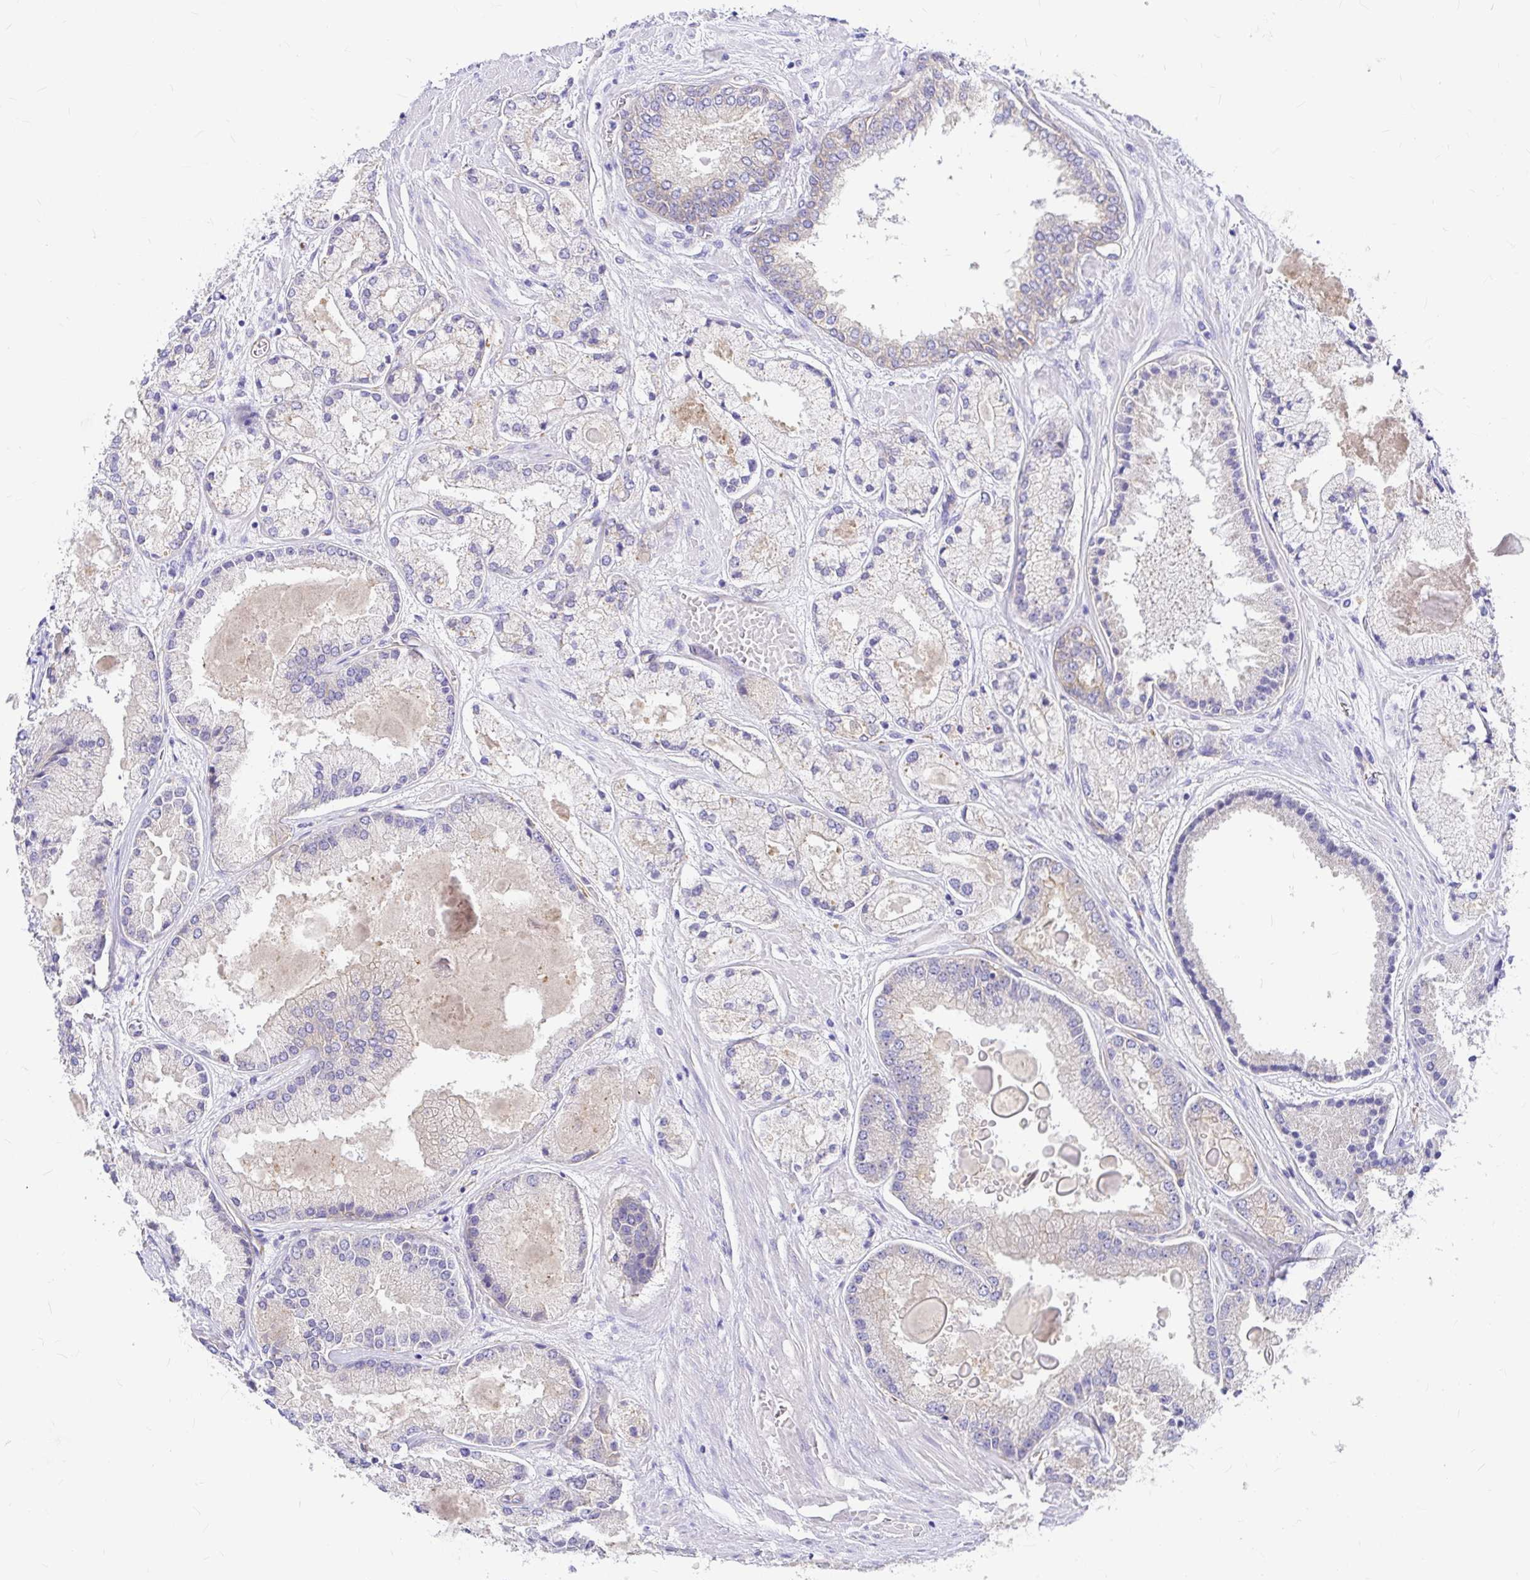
{"staining": {"intensity": "negative", "quantity": "none", "location": "none"}, "tissue": "prostate cancer", "cell_type": "Tumor cells", "image_type": "cancer", "snomed": [{"axis": "morphology", "description": "Adenocarcinoma, High grade"}, {"axis": "topography", "description": "Prostate"}], "caption": "A histopathology image of human prostate high-grade adenocarcinoma is negative for staining in tumor cells. (IHC, brightfield microscopy, high magnification).", "gene": "MYO1B", "patient": {"sex": "male", "age": 67}}